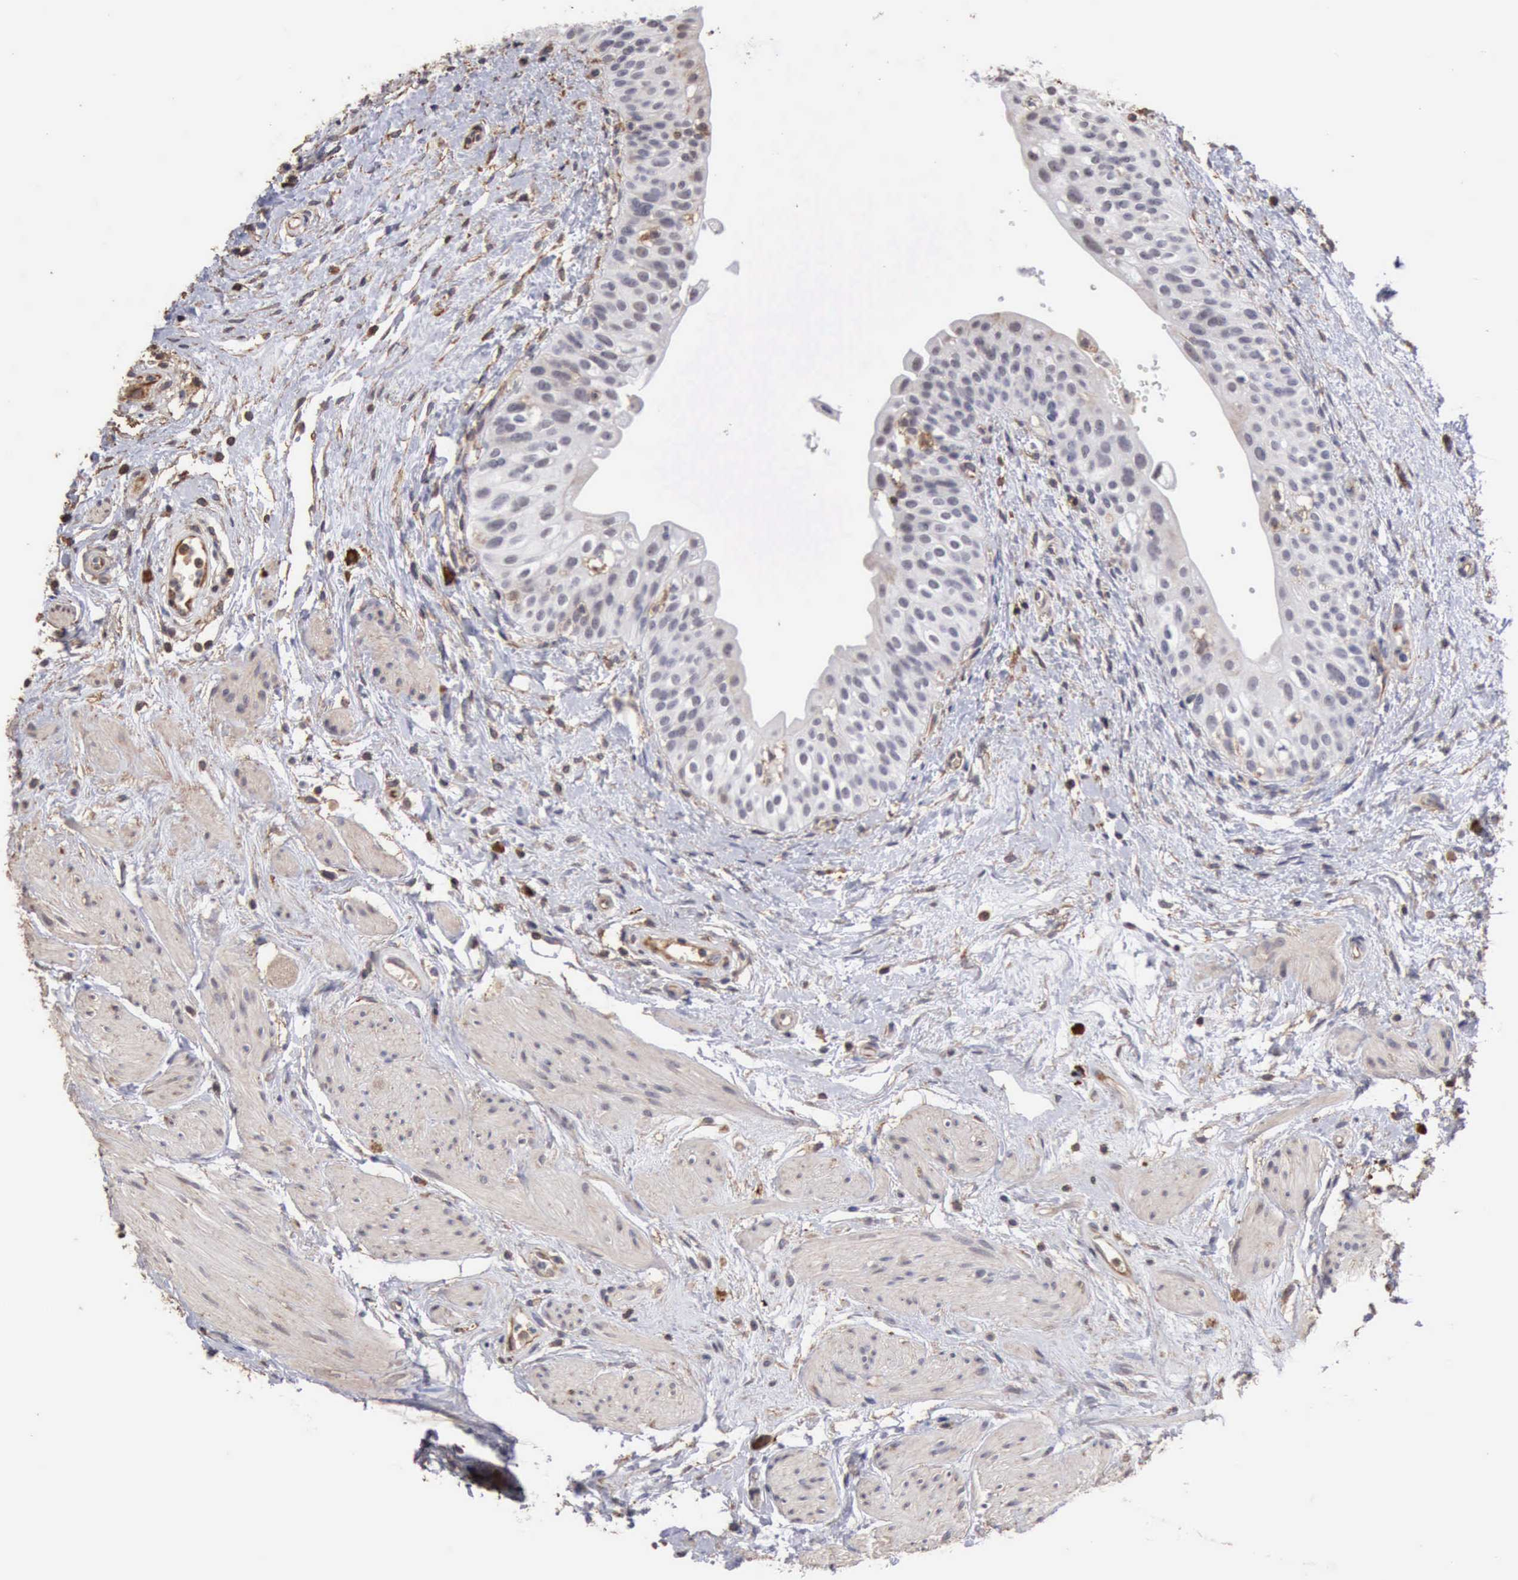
{"staining": {"intensity": "negative", "quantity": "none", "location": "none"}, "tissue": "urinary bladder", "cell_type": "Urothelial cells", "image_type": "normal", "snomed": [{"axis": "morphology", "description": "Normal tissue, NOS"}, {"axis": "topography", "description": "Urinary bladder"}], "caption": "This is a histopathology image of IHC staining of unremarkable urinary bladder, which shows no positivity in urothelial cells.", "gene": "GPR101", "patient": {"sex": "female", "age": 55}}